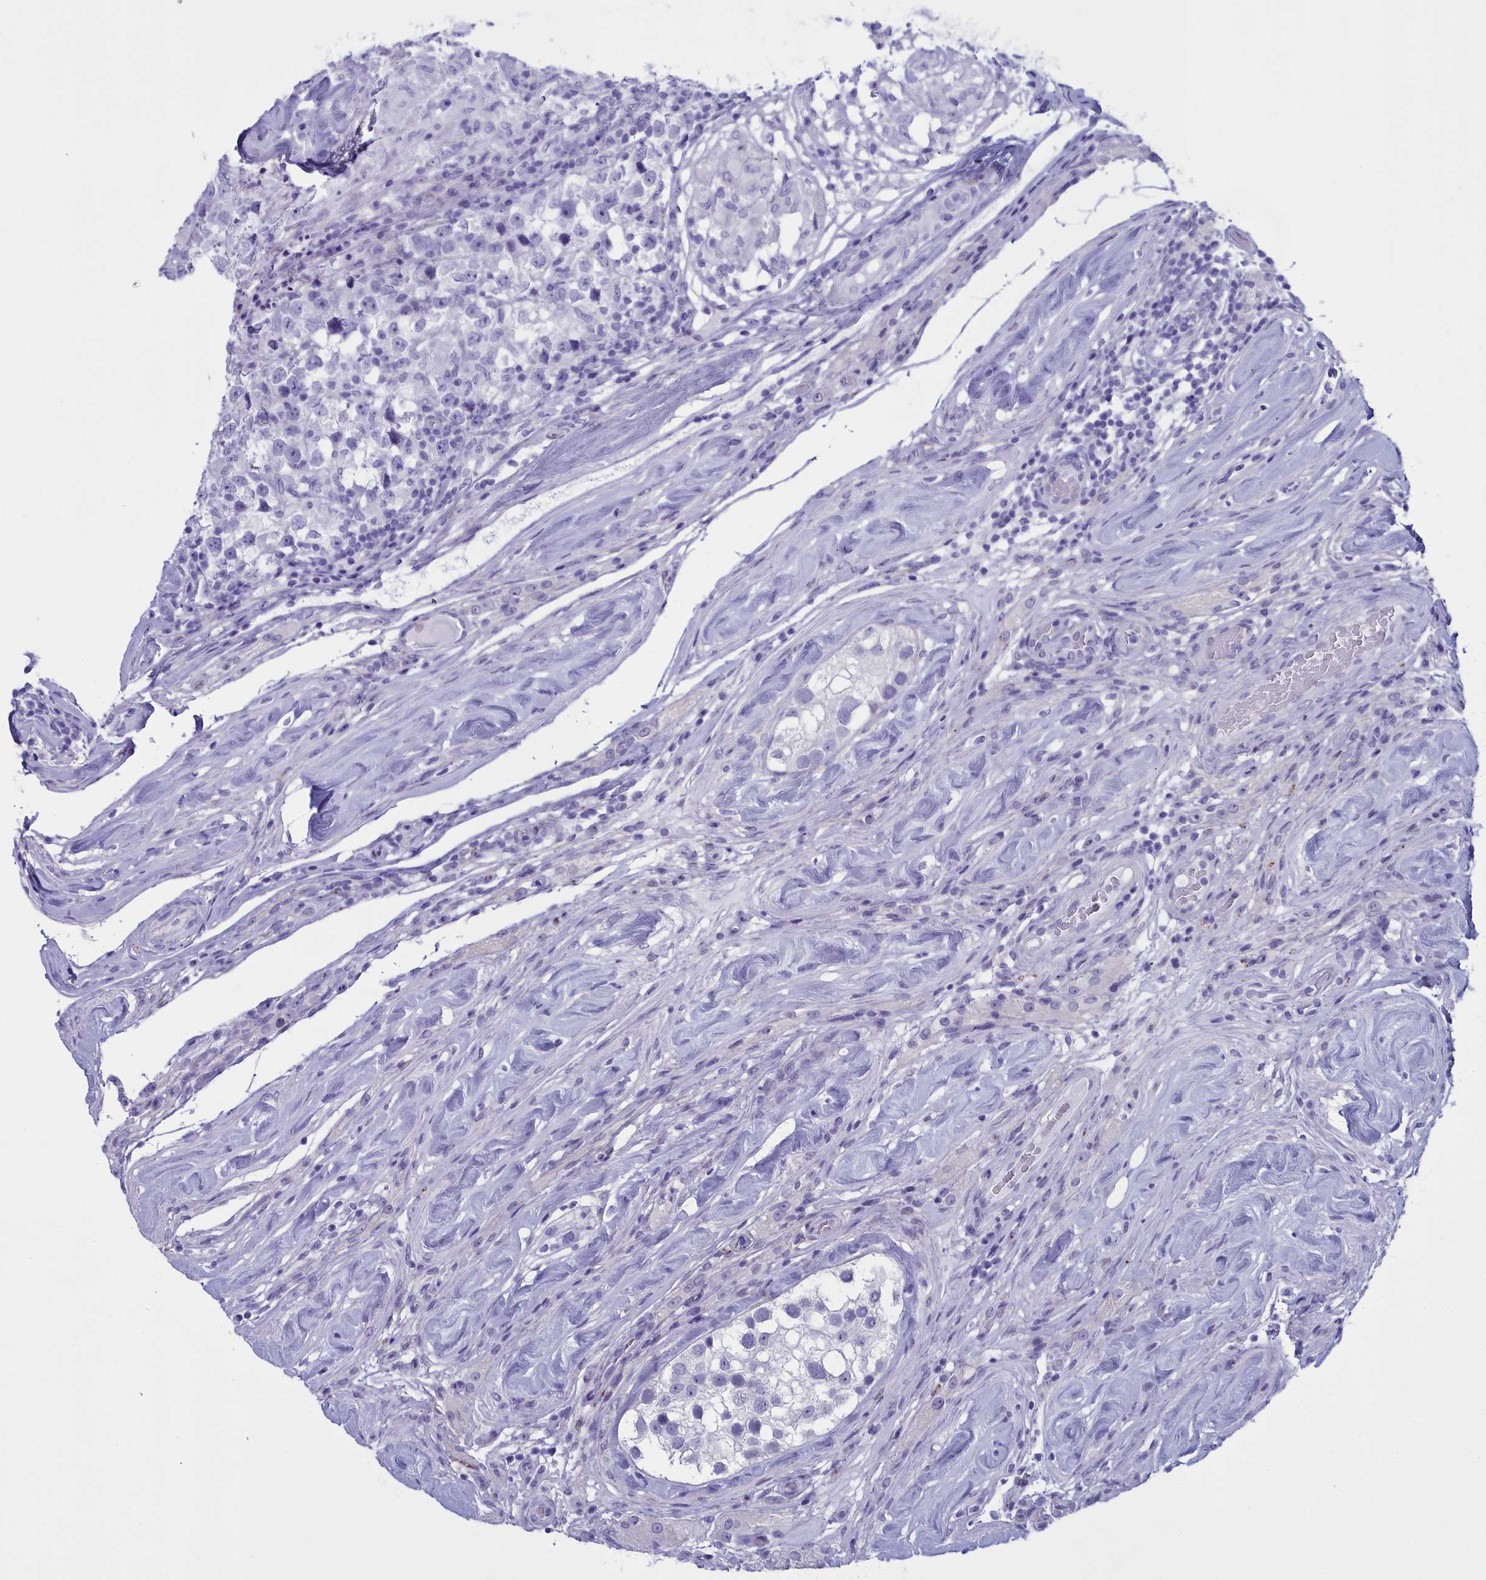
{"staining": {"intensity": "negative", "quantity": "none", "location": "none"}, "tissue": "testis cancer", "cell_type": "Tumor cells", "image_type": "cancer", "snomed": [{"axis": "morphology", "description": "Seminoma, NOS"}, {"axis": "topography", "description": "Testis"}], "caption": "This is an IHC photomicrograph of human testis cancer (seminoma). There is no staining in tumor cells.", "gene": "MAP6", "patient": {"sex": "male", "age": 46}}